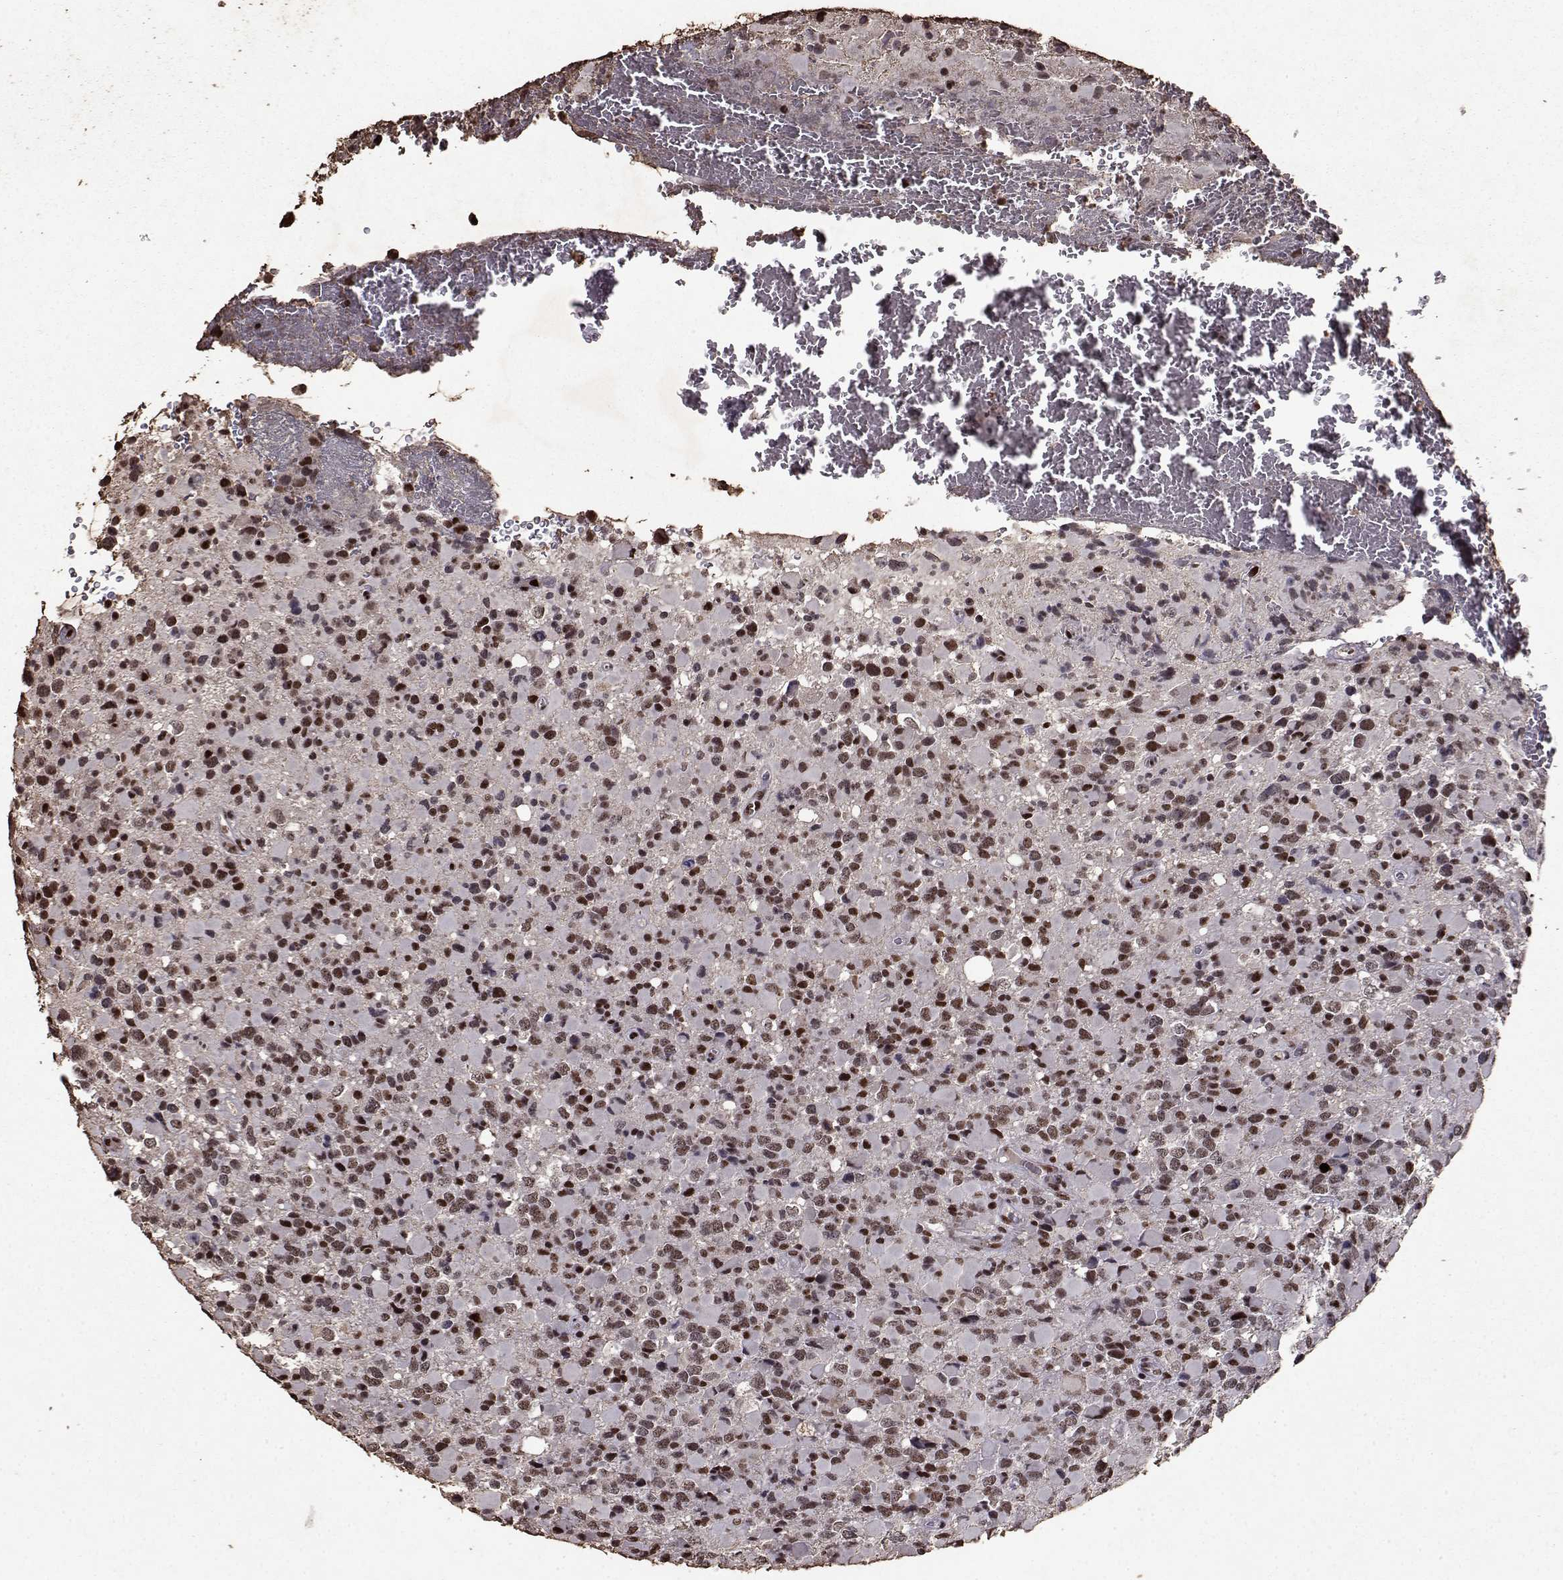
{"staining": {"intensity": "strong", "quantity": ">75%", "location": "nuclear"}, "tissue": "glioma", "cell_type": "Tumor cells", "image_type": "cancer", "snomed": [{"axis": "morphology", "description": "Glioma, malignant, High grade"}, {"axis": "topography", "description": "Brain"}], "caption": "Malignant glioma (high-grade) was stained to show a protein in brown. There is high levels of strong nuclear expression in about >75% of tumor cells.", "gene": "TOE1", "patient": {"sex": "female", "age": 40}}